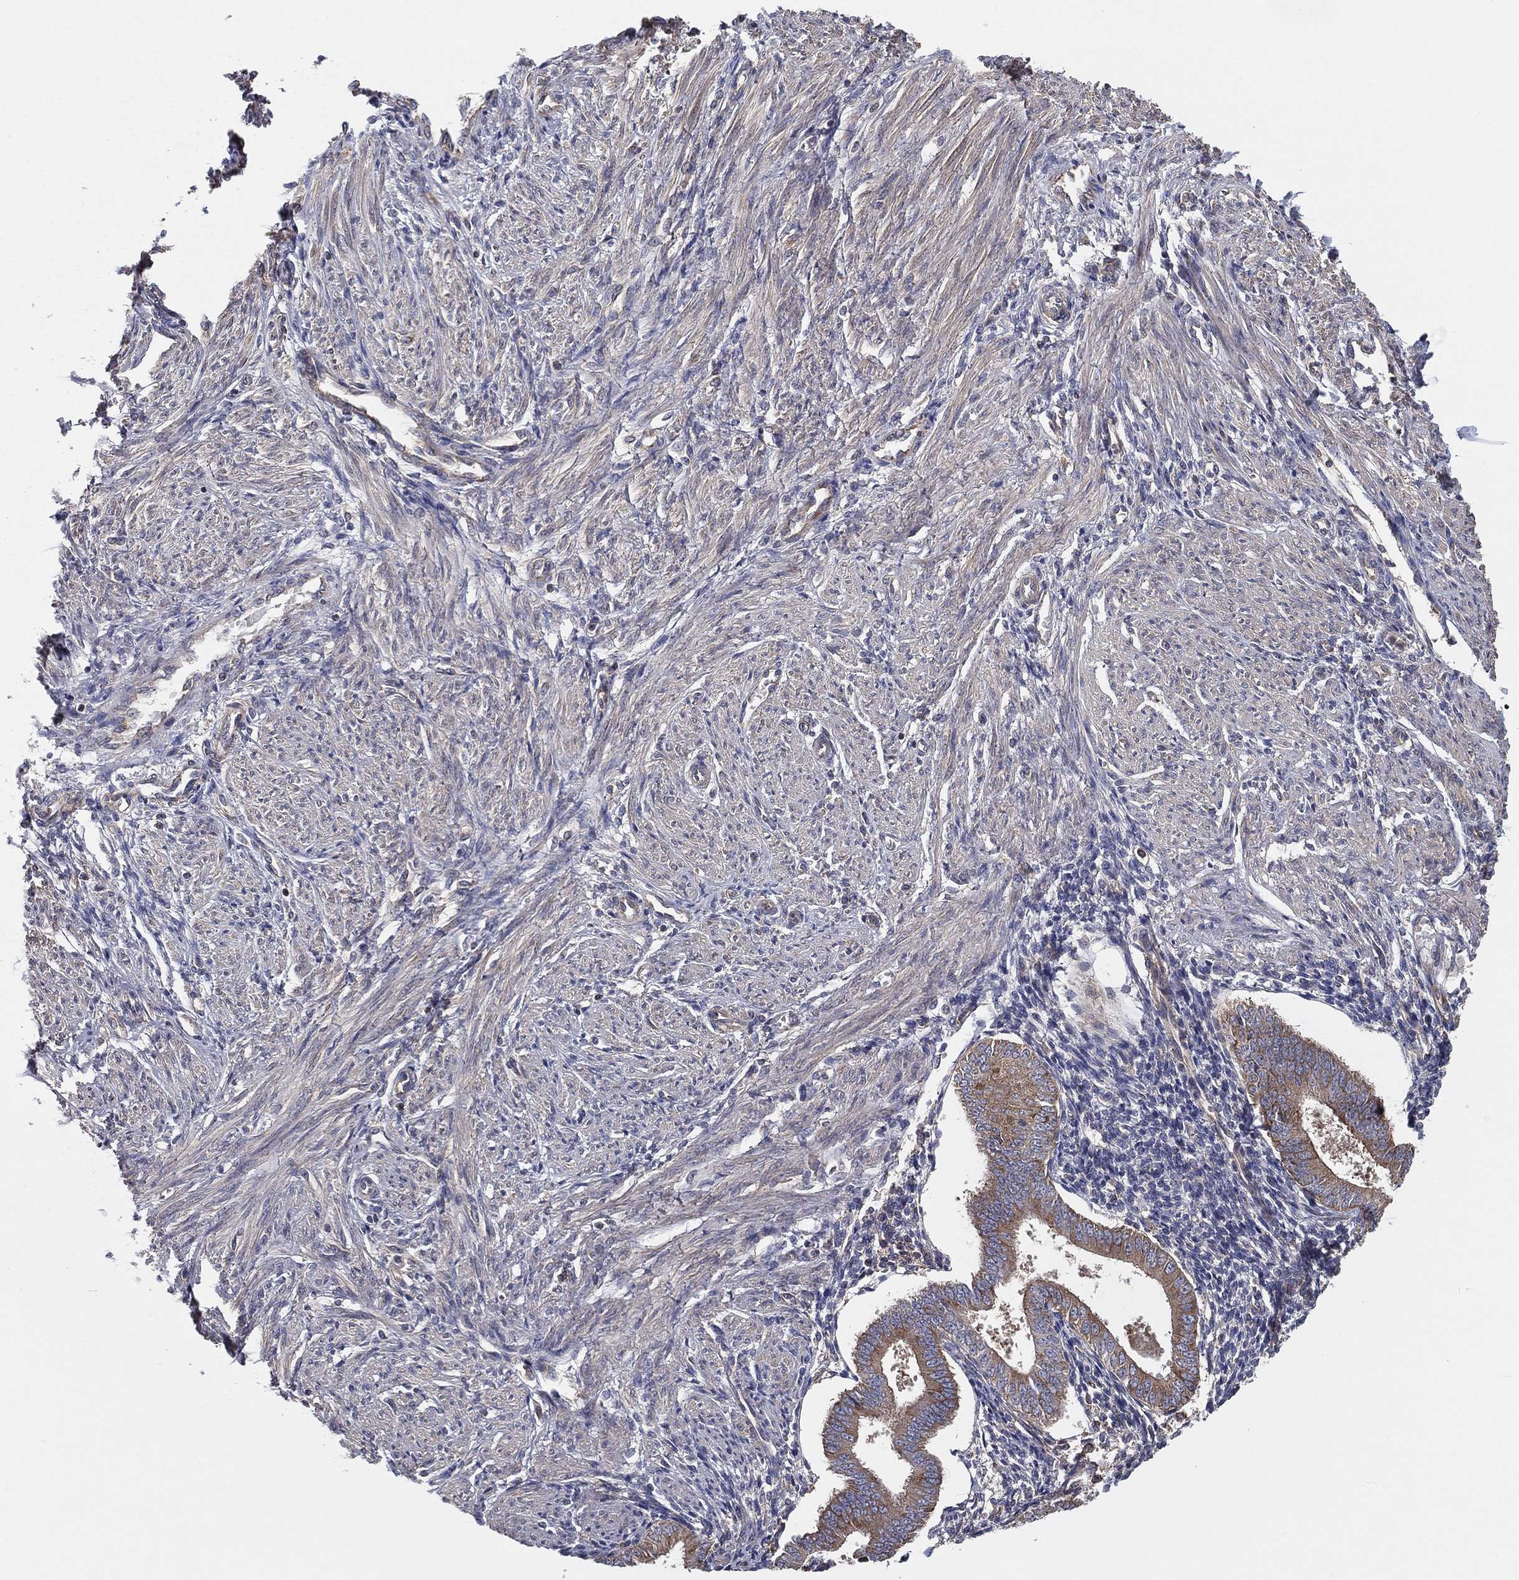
{"staining": {"intensity": "moderate", "quantity": "<25%", "location": "cytoplasmic/membranous"}, "tissue": "endometrium", "cell_type": "Cells in endometrial stroma", "image_type": "normal", "snomed": [{"axis": "morphology", "description": "Normal tissue, NOS"}, {"axis": "topography", "description": "Endometrium"}], "caption": "Immunohistochemical staining of benign human endometrium displays <25% levels of moderate cytoplasmic/membranous protein staining in about <25% of cells in endometrial stroma. (DAB IHC, brown staining for protein, blue staining for nuclei).", "gene": "EIF2B5", "patient": {"sex": "female", "age": 39}}